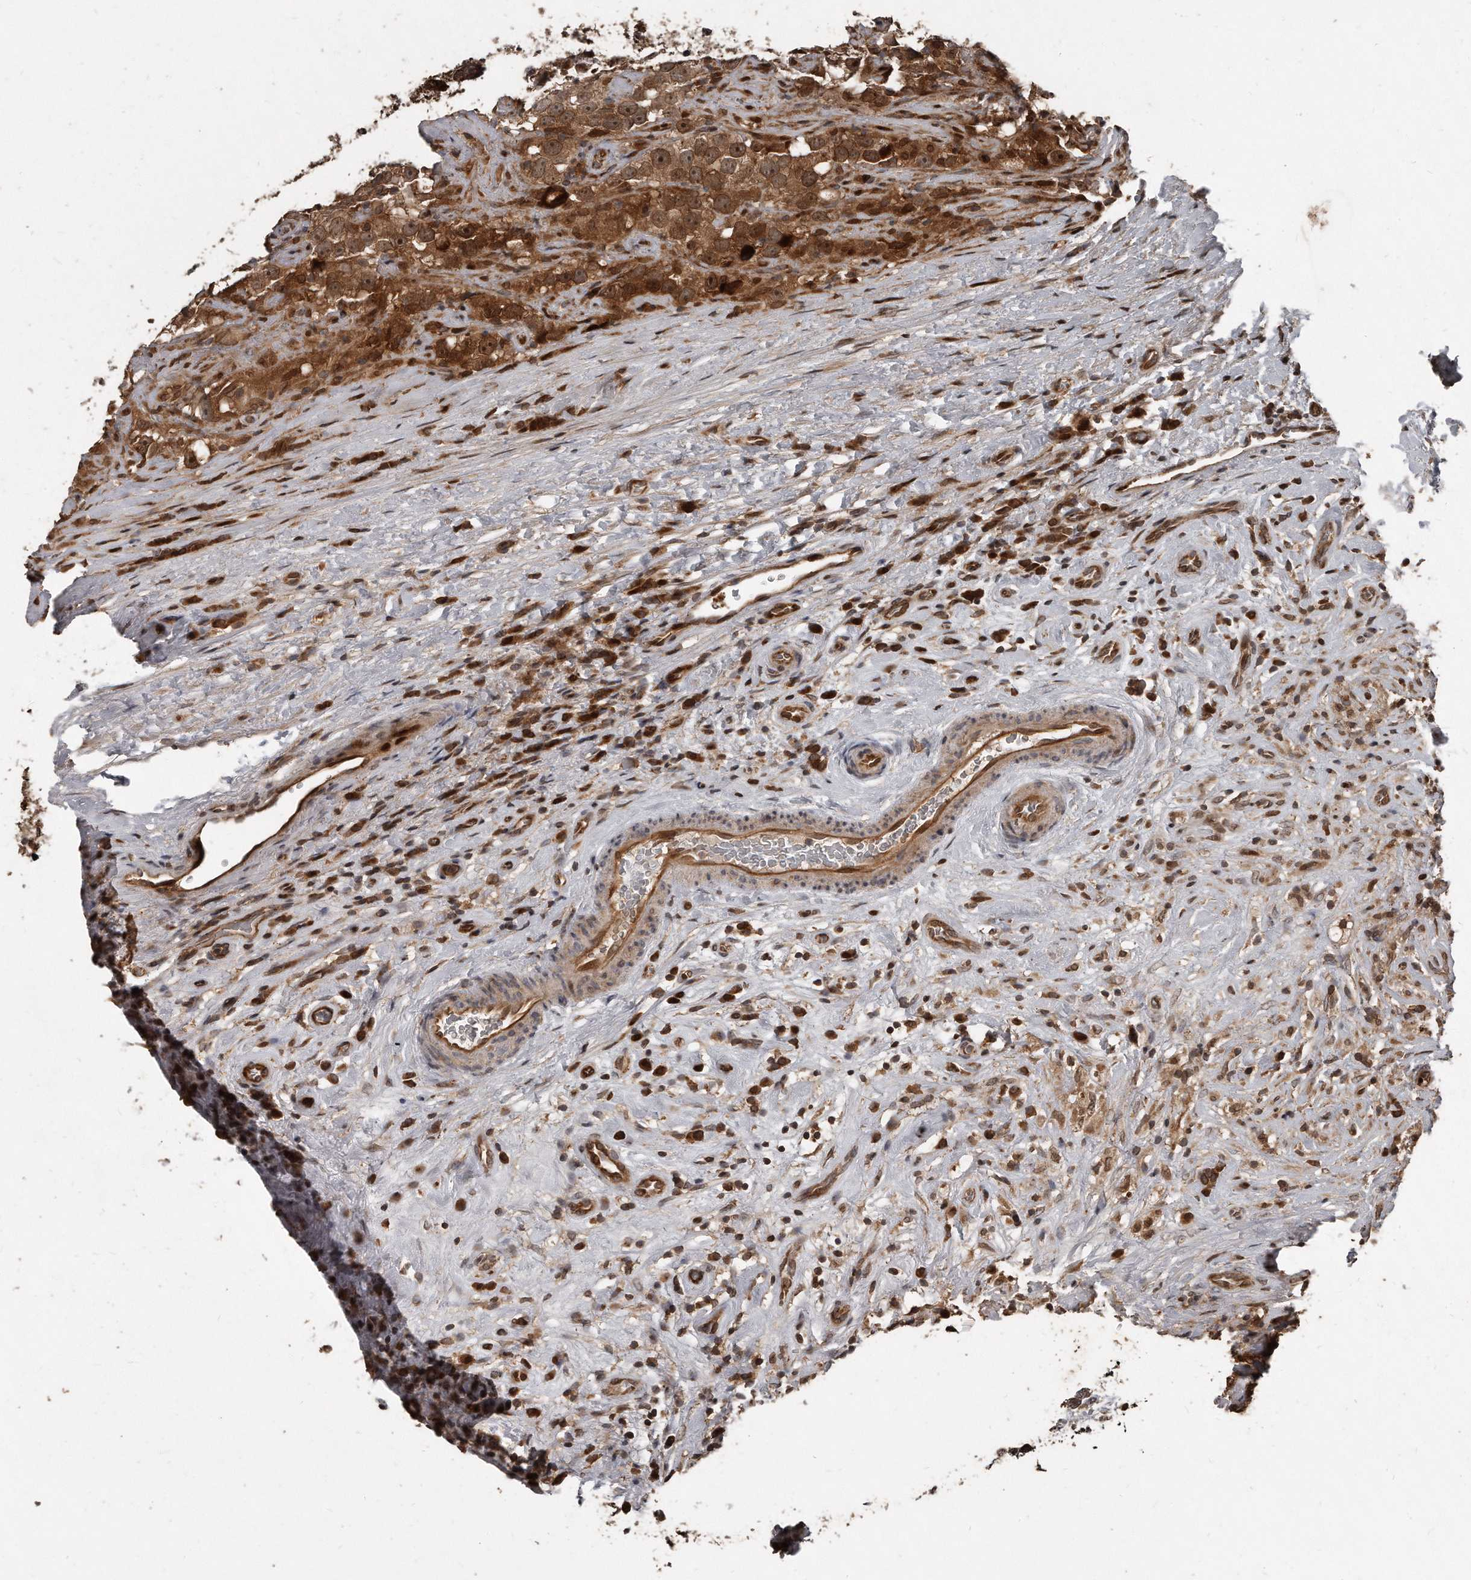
{"staining": {"intensity": "moderate", "quantity": ">75%", "location": "cytoplasmic/membranous,nuclear"}, "tissue": "testis cancer", "cell_type": "Tumor cells", "image_type": "cancer", "snomed": [{"axis": "morphology", "description": "Seminoma, NOS"}, {"axis": "topography", "description": "Testis"}], "caption": "Human testis cancer (seminoma) stained for a protein (brown) exhibits moderate cytoplasmic/membranous and nuclear positive staining in about >75% of tumor cells.", "gene": "GCH1", "patient": {"sex": "male", "age": 49}}